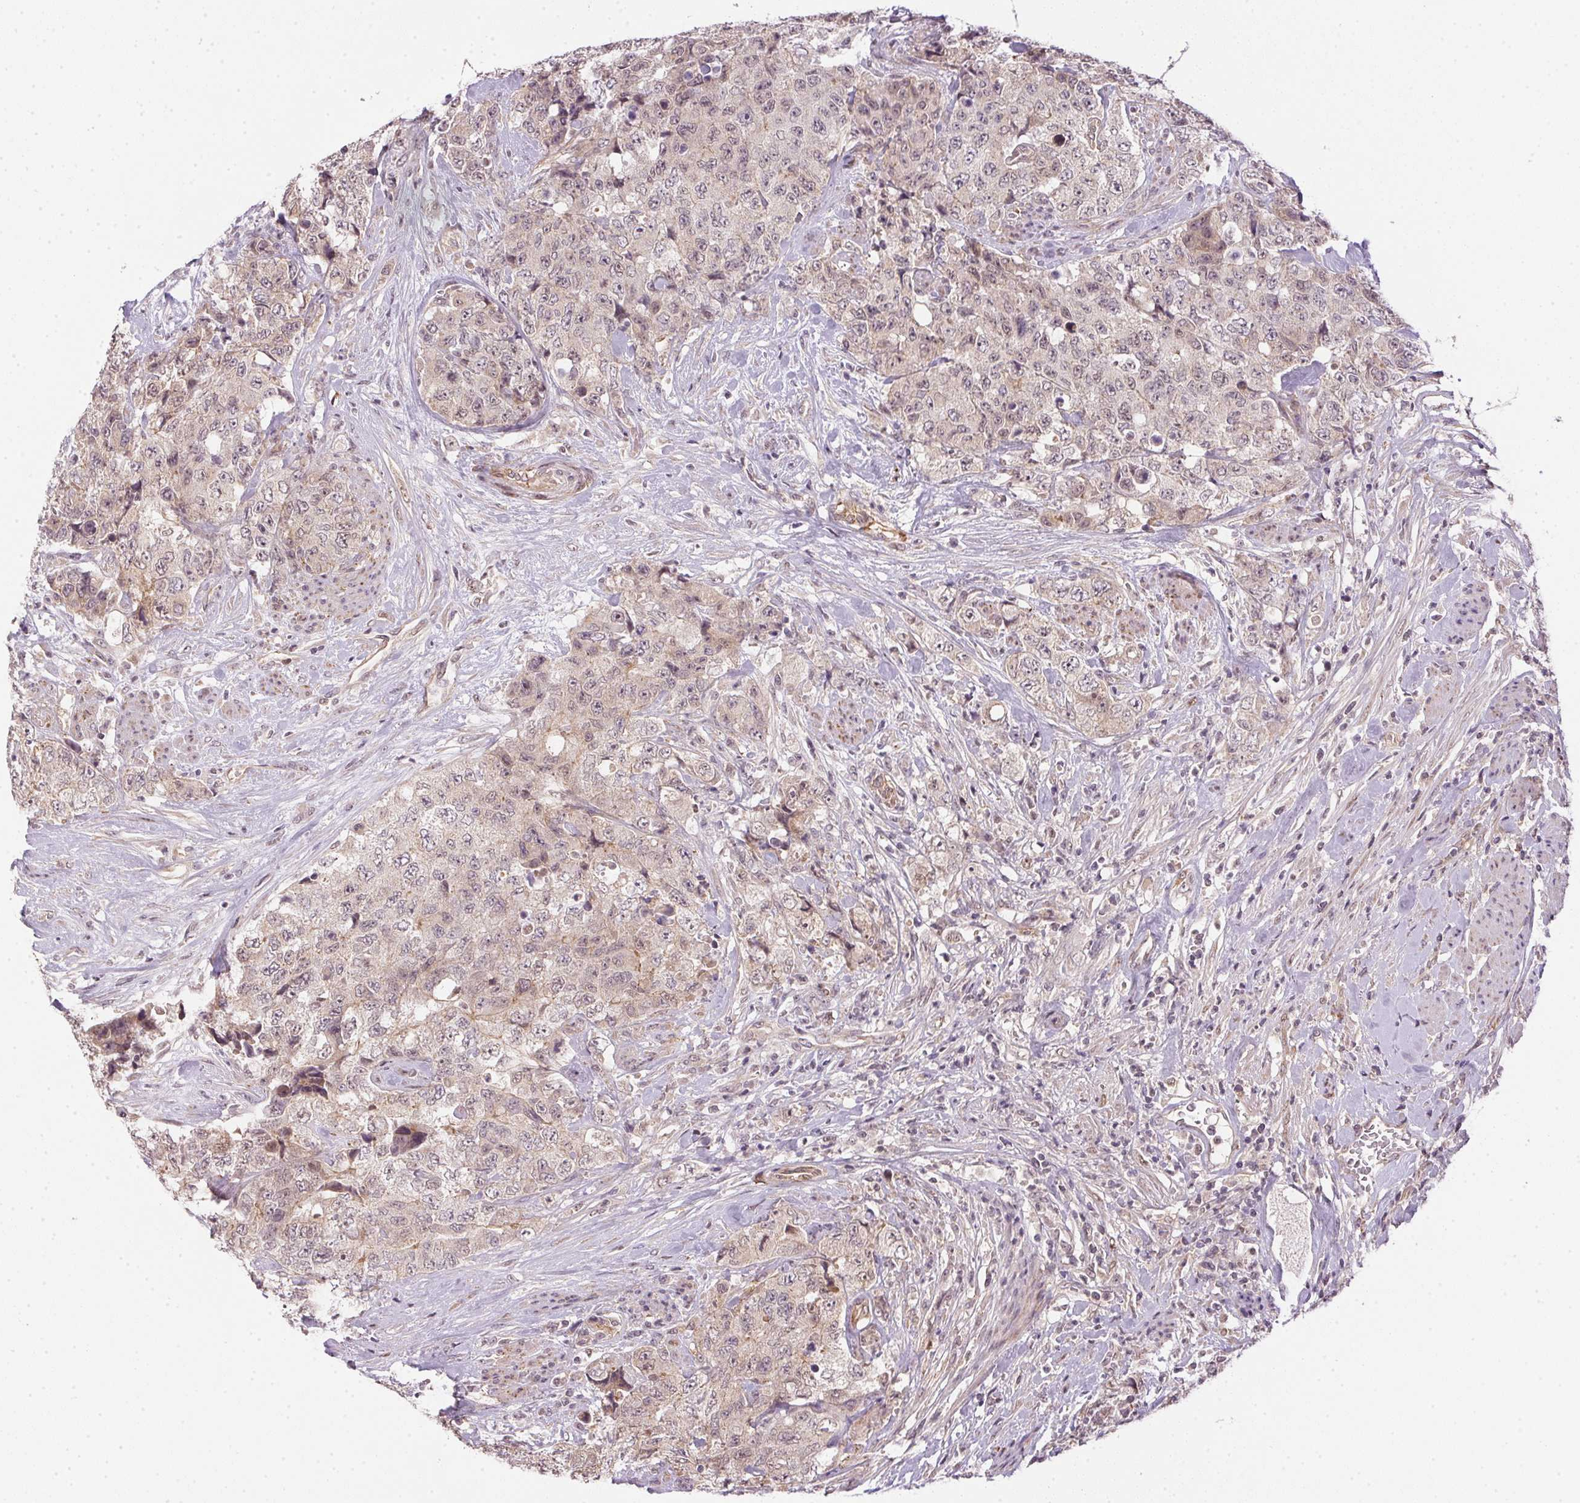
{"staining": {"intensity": "weak", "quantity": "<25%", "location": "nuclear"}, "tissue": "urothelial cancer", "cell_type": "Tumor cells", "image_type": "cancer", "snomed": [{"axis": "morphology", "description": "Urothelial carcinoma, High grade"}, {"axis": "topography", "description": "Urinary bladder"}], "caption": "Micrograph shows no significant protein positivity in tumor cells of urothelial carcinoma (high-grade).", "gene": "CFAP92", "patient": {"sex": "female", "age": 78}}